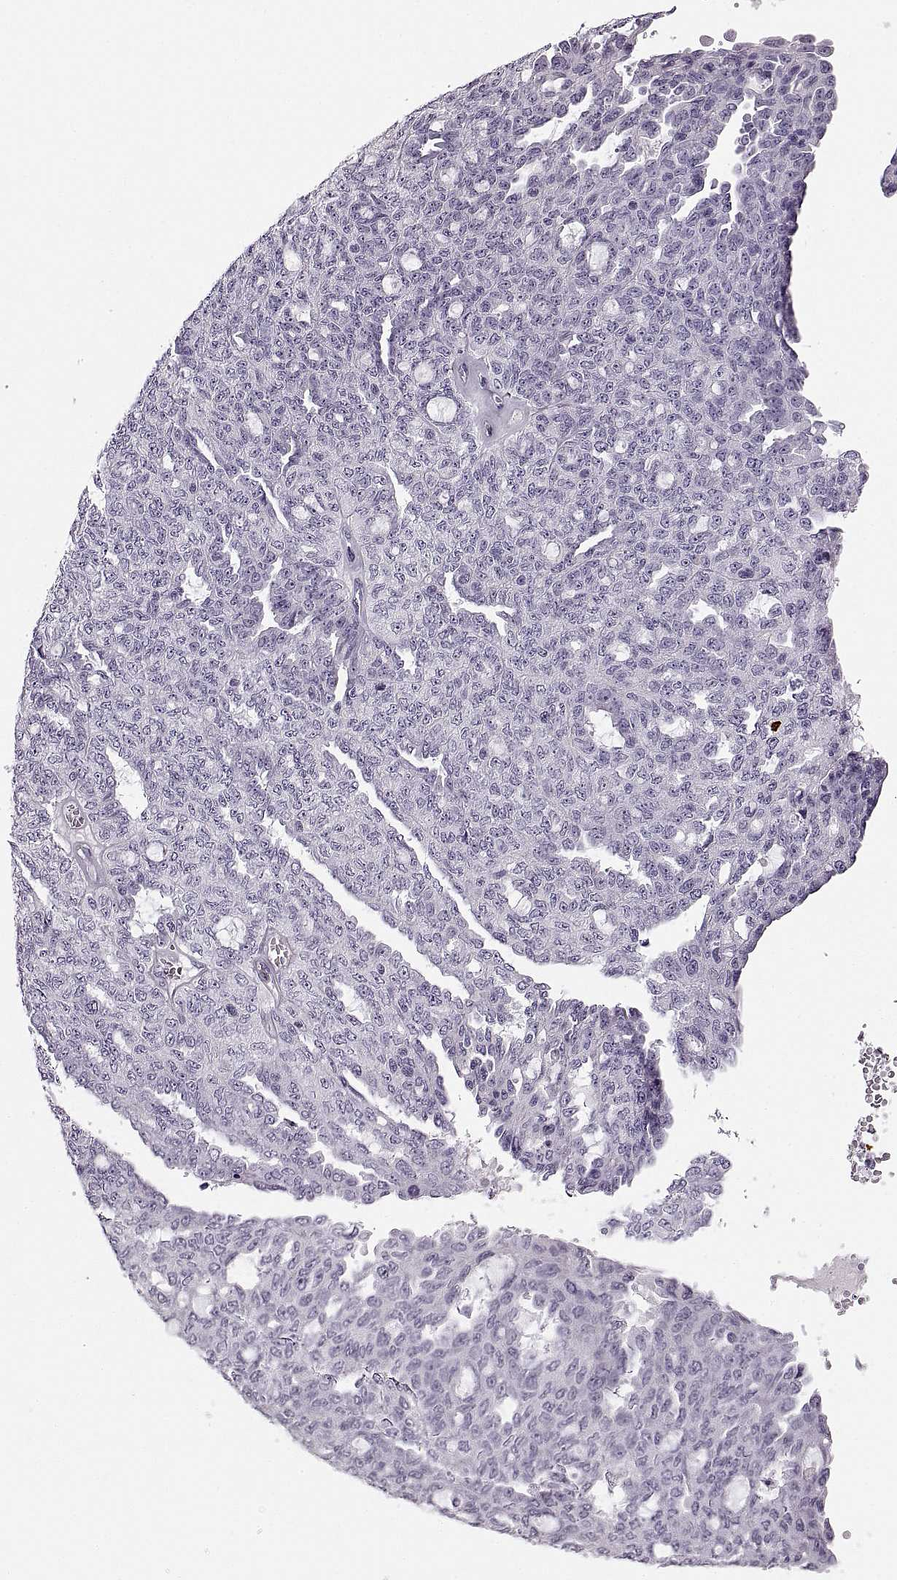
{"staining": {"intensity": "negative", "quantity": "none", "location": "none"}, "tissue": "ovarian cancer", "cell_type": "Tumor cells", "image_type": "cancer", "snomed": [{"axis": "morphology", "description": "Cystadenocarcinoma, serous, NOS"}, {"axis": "topography", "description": "Ovary"}], "caption": "Tumor cells are negative for brown protein staining in serous cystadenocarcinoma (ovarian).", "gene": "MILR1", "patient": {"sex": "female", "age": 71}}